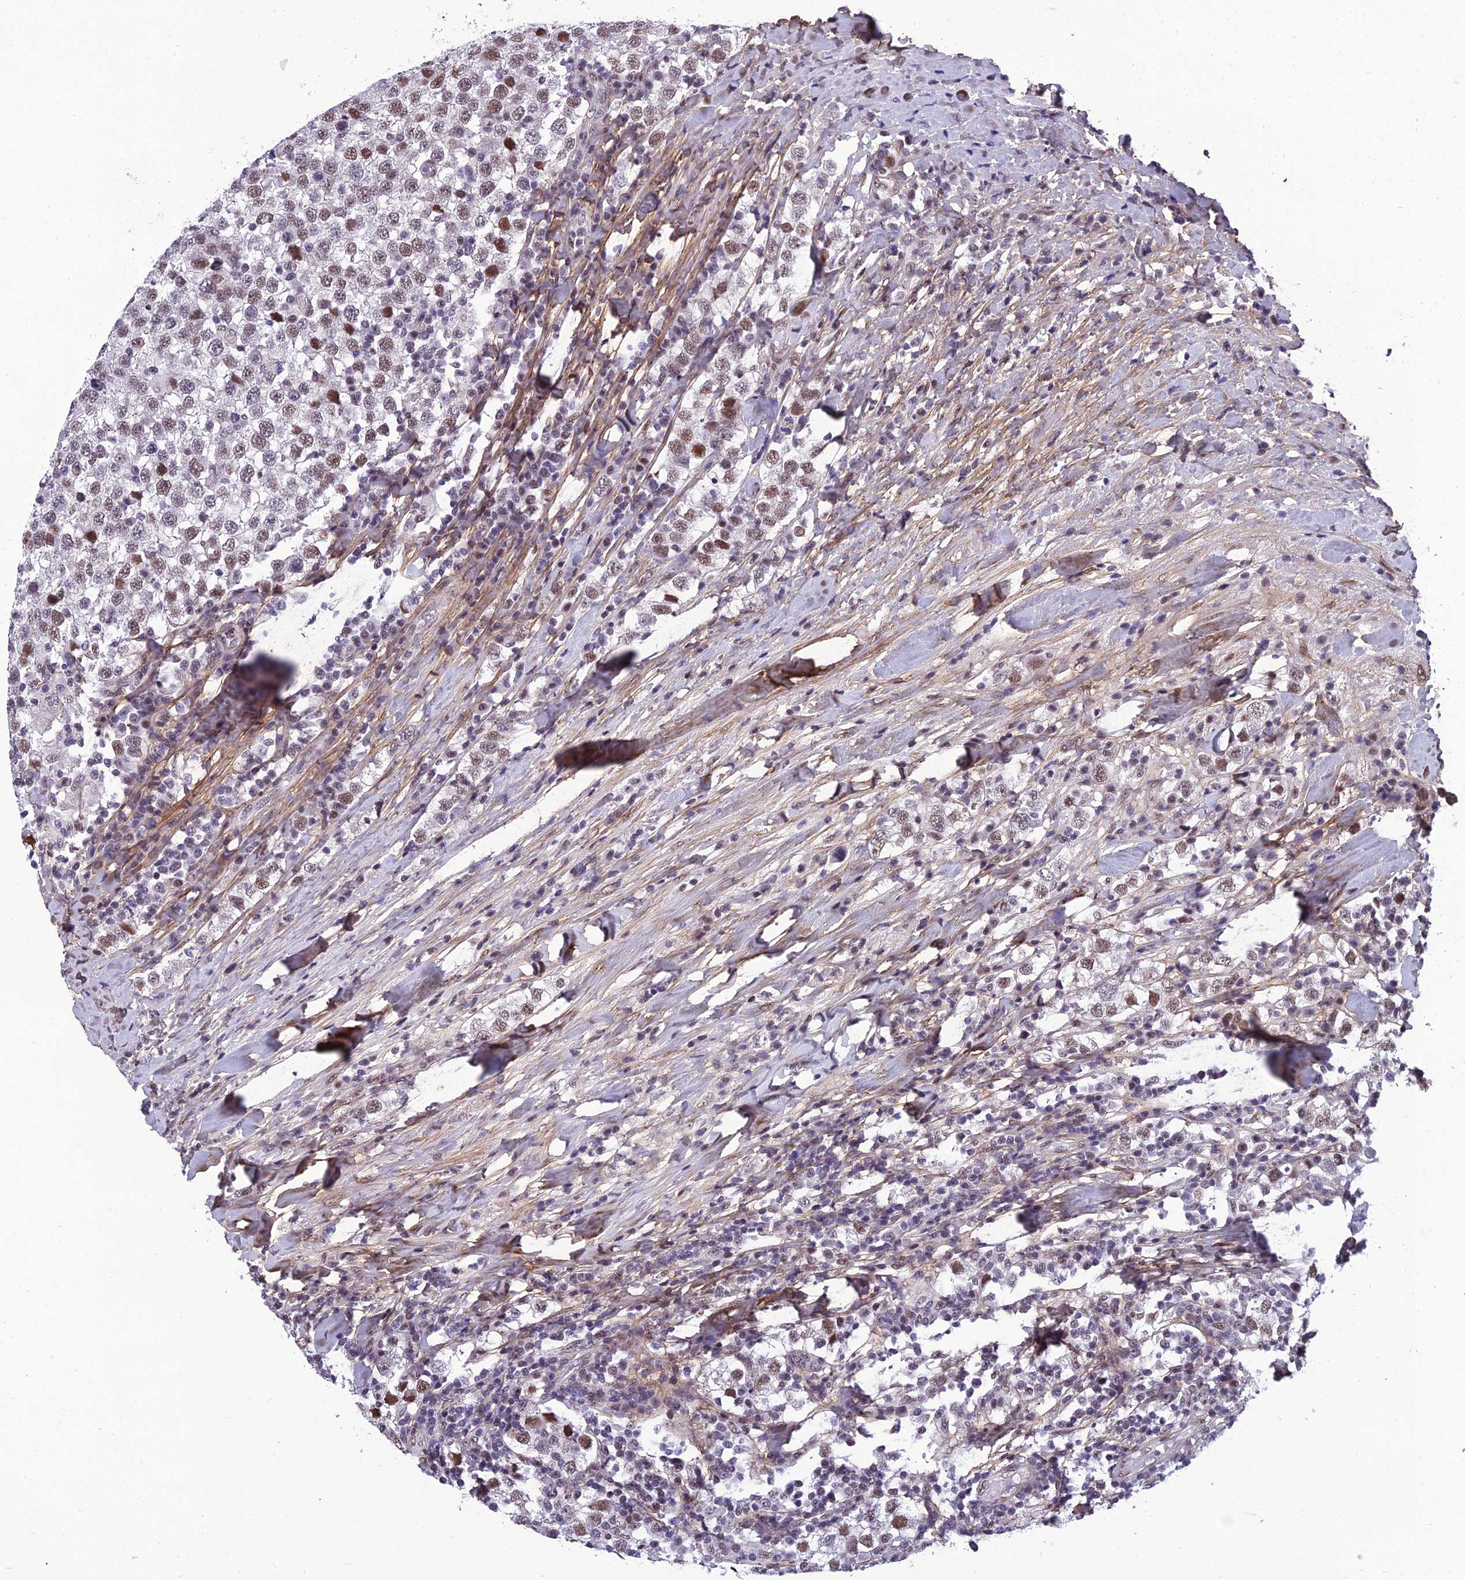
{"staining": {"intensity": "moderate", "quantity": "25%-75%", "location": "nuclear"}, "tissue": "testis cancer", "cell_type": "Tumor cells", "image_type": "cancer", "snomed": [{"axis": "morphology", "description": "Seminoma, NOS"}, {"axis": "topography", "description": "Testis"}], "caption": "Moderate nuclear positivity is identified in approximately 25%-75% of tumor cells in testis seminoma.", "gene": "RSRC1", "patient": {"sex": "male", "age": 34}}